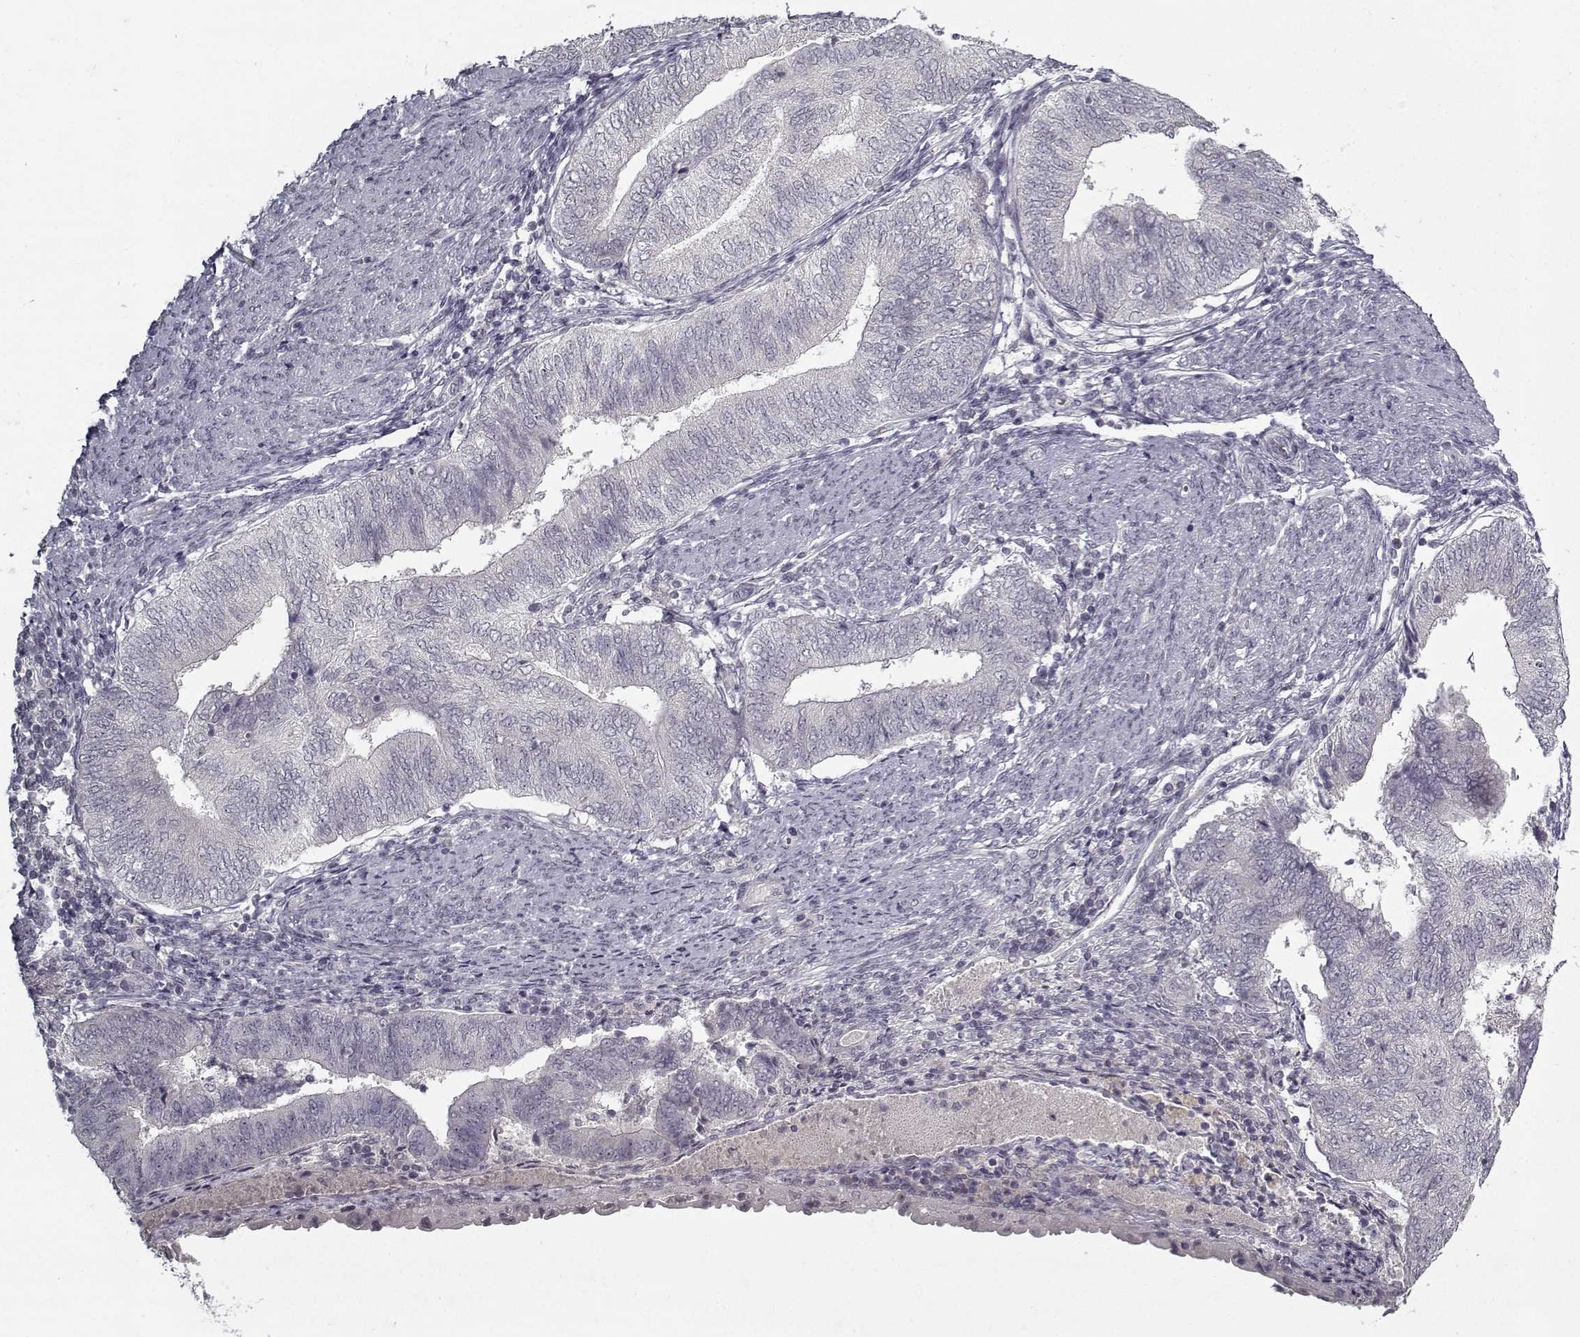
{"staining": {"intensity": "negative", "quantity": "none", "location": "none"}, "tissue": "endometrial cancer", "cell_type": "Tumor cells", "image_type": "cancer", "snomed": [{"axis": "morphology", "description": "Adenocarcinoma, NOS"}, {"axis": "topography", "description": "Endometrium"}], "caption": "Human endometrial adenocarcinoma stained for a protein using immunohistochemistry displays no staining in tumor cells.", "gene": "LAMA2", "patient": {"sex": "female", "age": 65}}